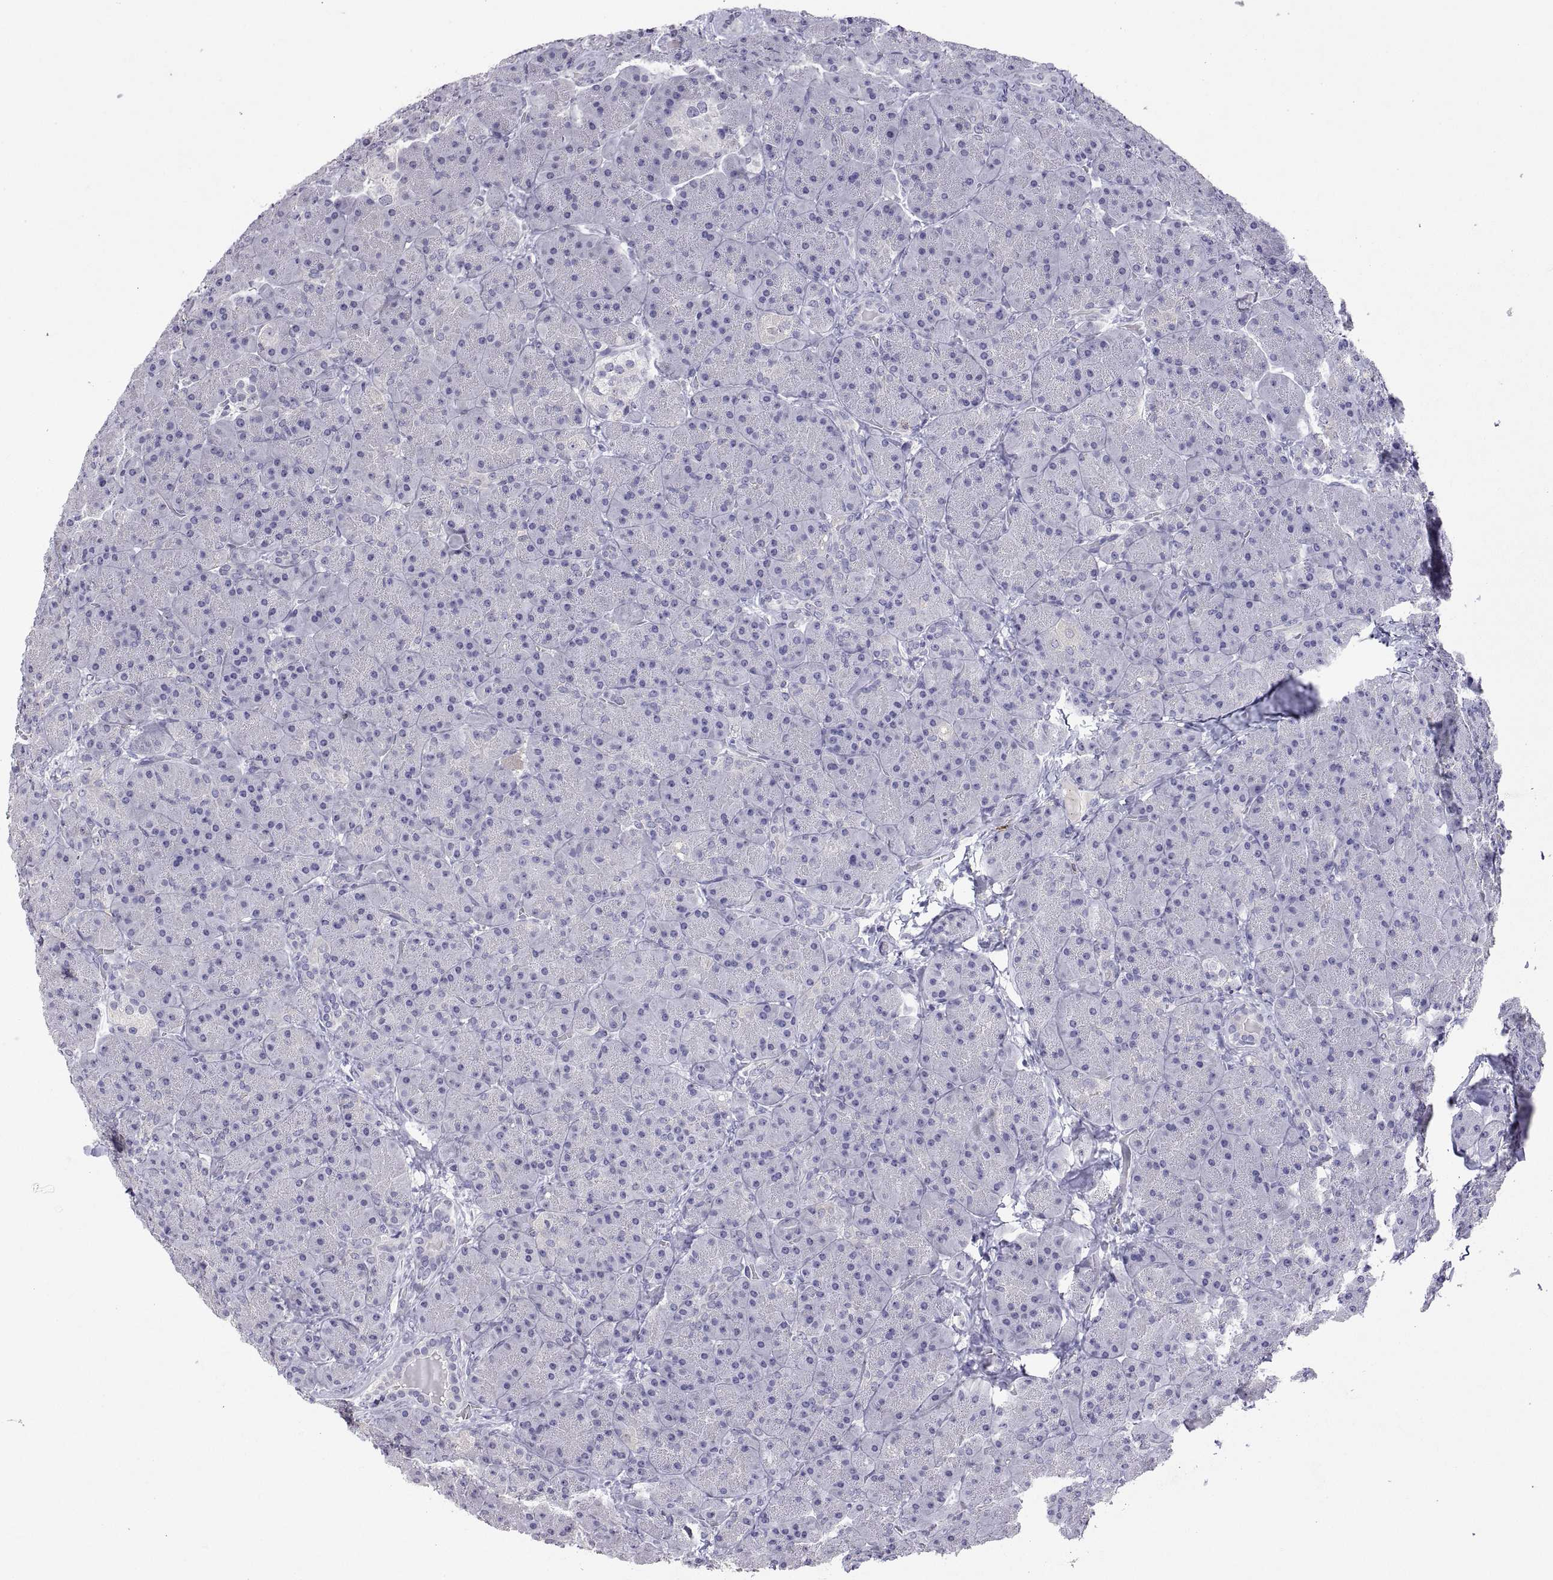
{"staining": {"intensity": "negative", "quantity": "none", "location": "none"}, "tissue": "pancreas", "cell_type": "Exocrine glandular cells", "image_type": "normal", "snomed": [{"axis": "morphology", "description": "Normal tissue, NOS"}, {"axis": "topography", "description": "Pancreas"}], "caption": "DAB immunohistochemical staining of normal pancreas displays no significant positivity in exocrine glandular cells.", "gene": "MS4A1", "patient": {"sex": "male", "age": 57}}